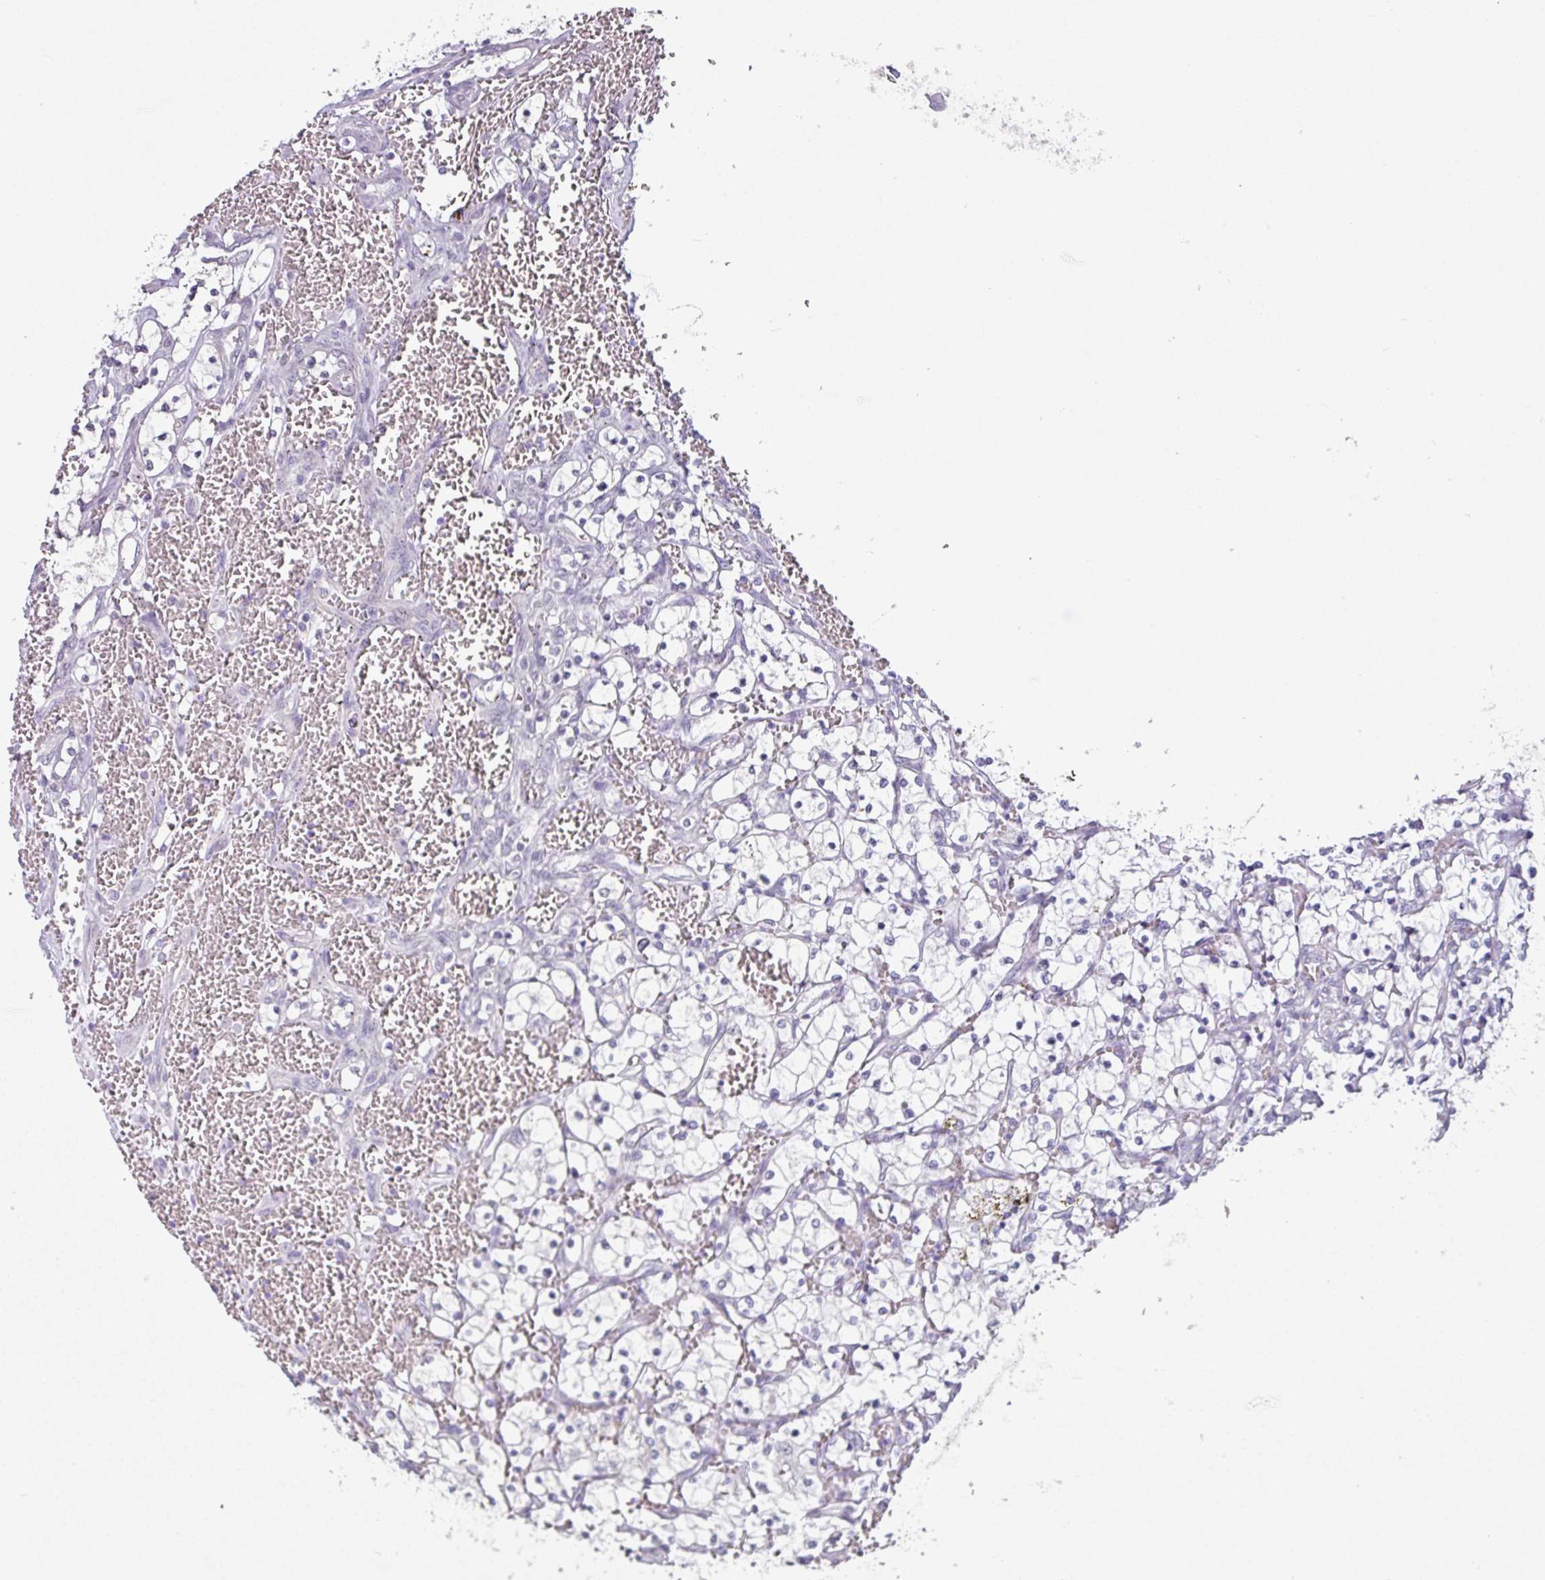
{"staining": {"intensity": "negative", "quantity": "none", "location": "none"}, "tissue": "renal cancer", "cell_type": "Tumor cells", "image_type": "cancer", "snomed": [{"axis": "morphology", "description": "Adenocarcinoma, NOS"}, {"axis": "topography", "description": "Kidney"}], "caption": "Immunohistochemical staining of renal cancer (adenocarcinoma) shows no significant staining in tumor cells.", "gene": "TTLL12", "patient": {"sex": "female", "age": 69}}